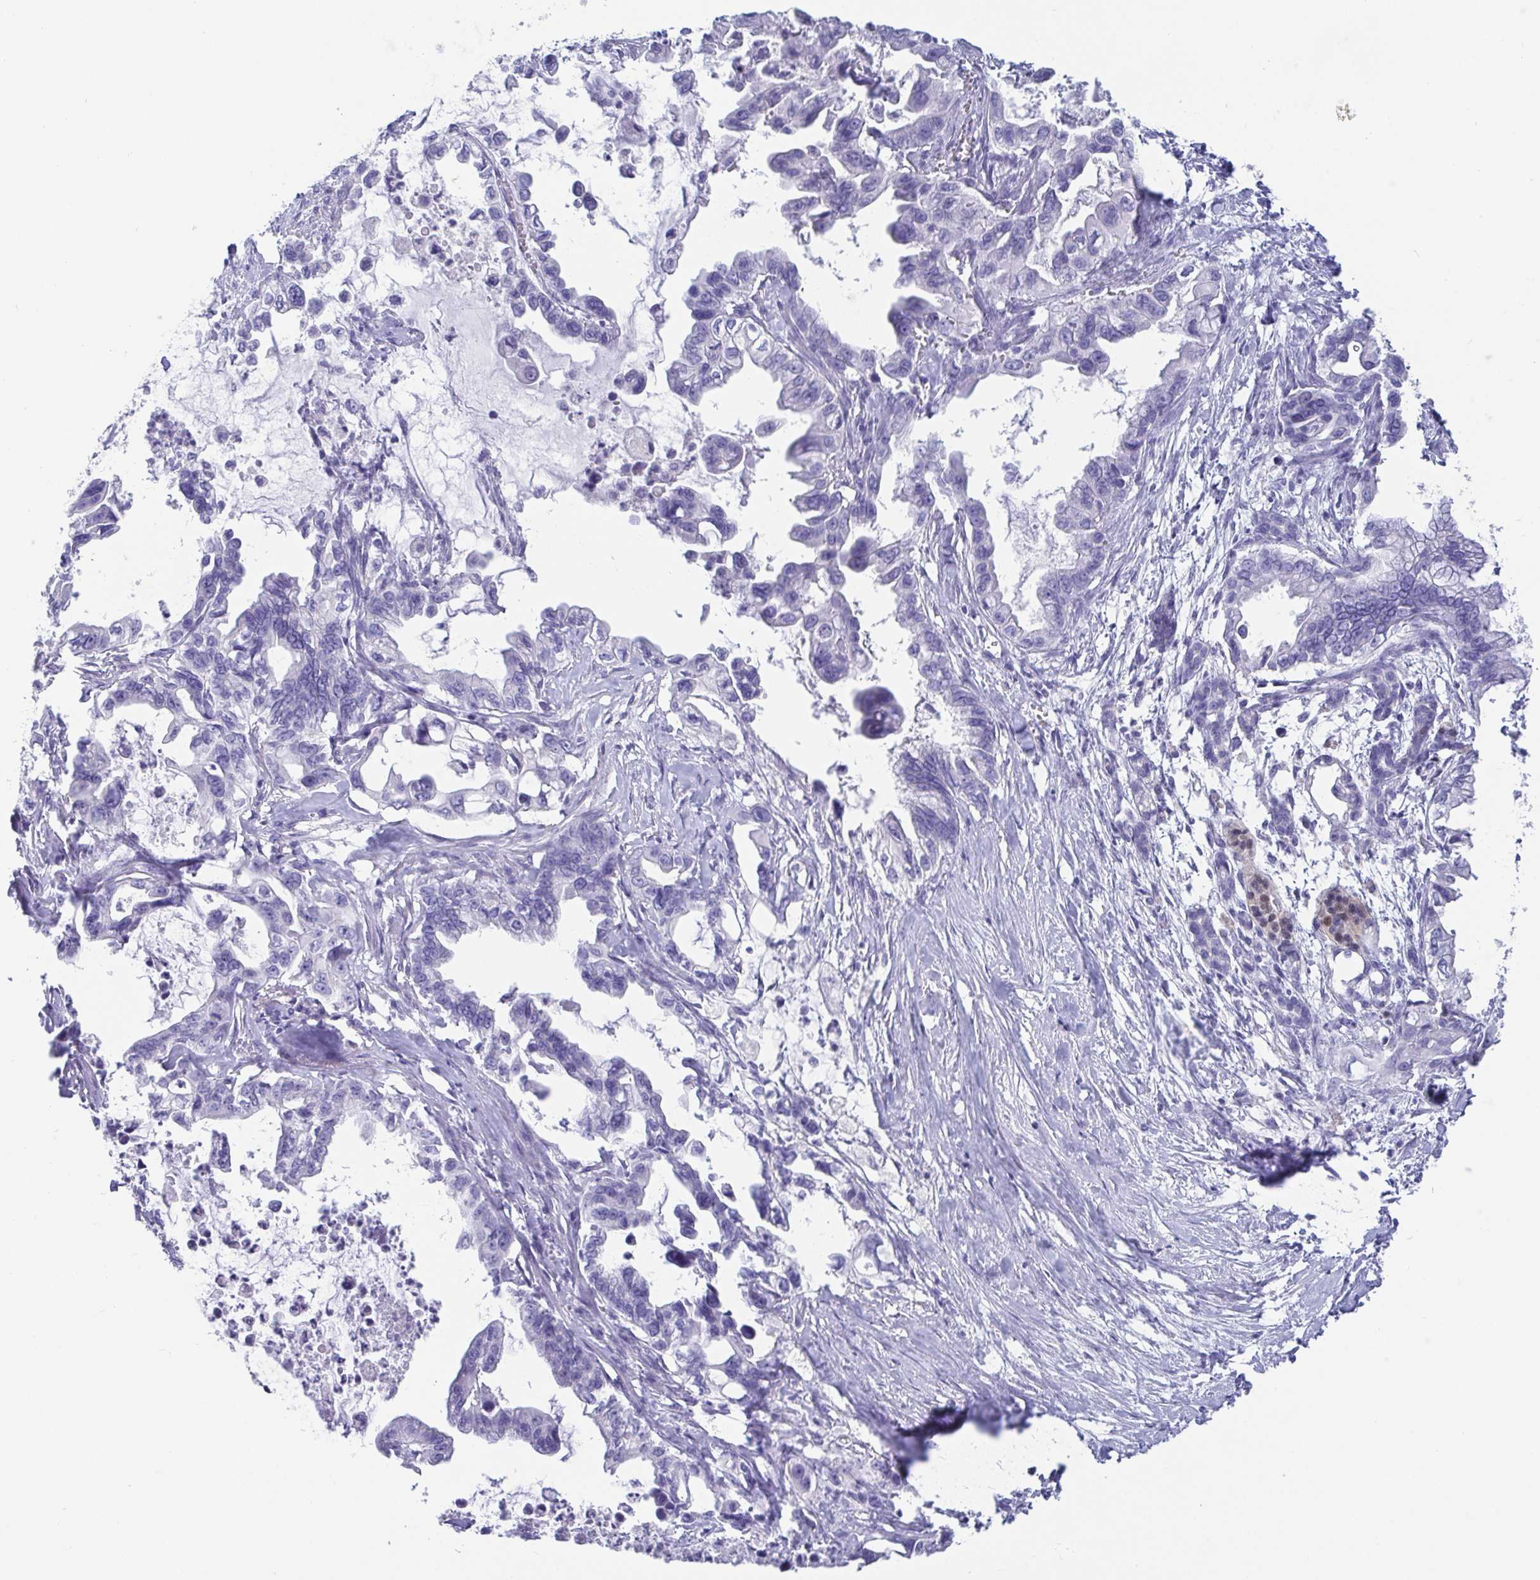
{"staining": {"intensity": "negative", "quantity": "none", "location": "none"}, "tissue": "pancreatic cancer", "cell_type": "Tumor cells", "image_type": "cancer", "snomed": [{"axis": "morphology", "description": "Adenocarcinoma, NOS"}, {"axis": "topography", "description": "Pancreas"}], "caption": "Human adenocarcinoma (pancreatic) stained for a protein using immunohistochemistry (IHC) demonstrates no expression in tumor cells.", "gene": "SCGN", "patient": {"sex": "male", "age": 61}}